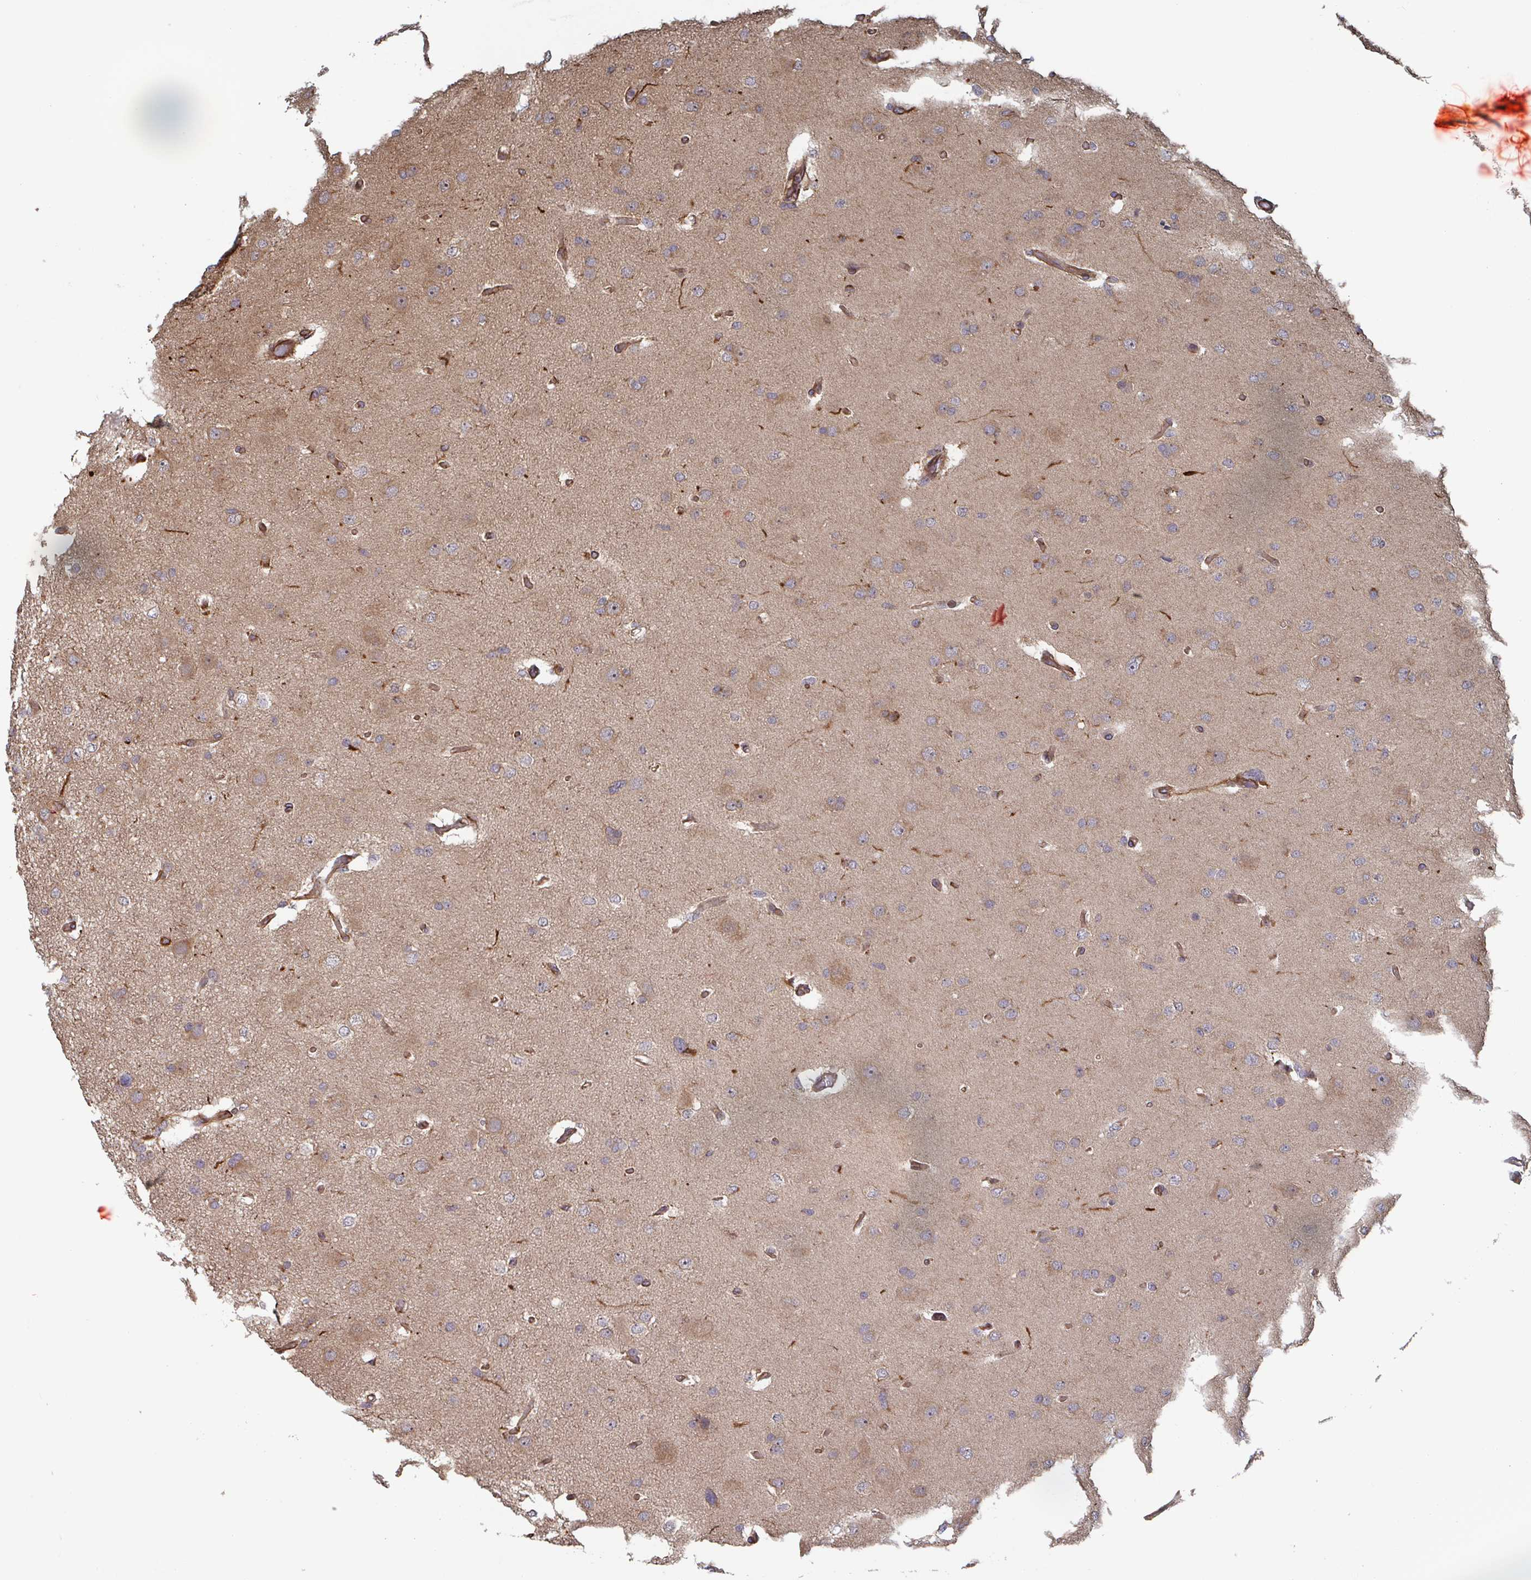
{"staining": {"intensity": "weak", "quantity": ">75%", "location": "cytoplasmic/membranous"}, "tissue": "glioma", "cell_type": "Tumor cells", "image_type": "cancer", "snomed": [{"axis": "morphology", "description": "Glioma, malignant, High grade"}, {"axis": "topography", "description": "Brain"}], "caption": "IHC (DAB) staining of glioma demonstrates weak cytoplasmic/membranous protein expression in approximately >75% of tumor cells.", "gene": "DVL3", "patient": {"sex": "male", "age": 53}}